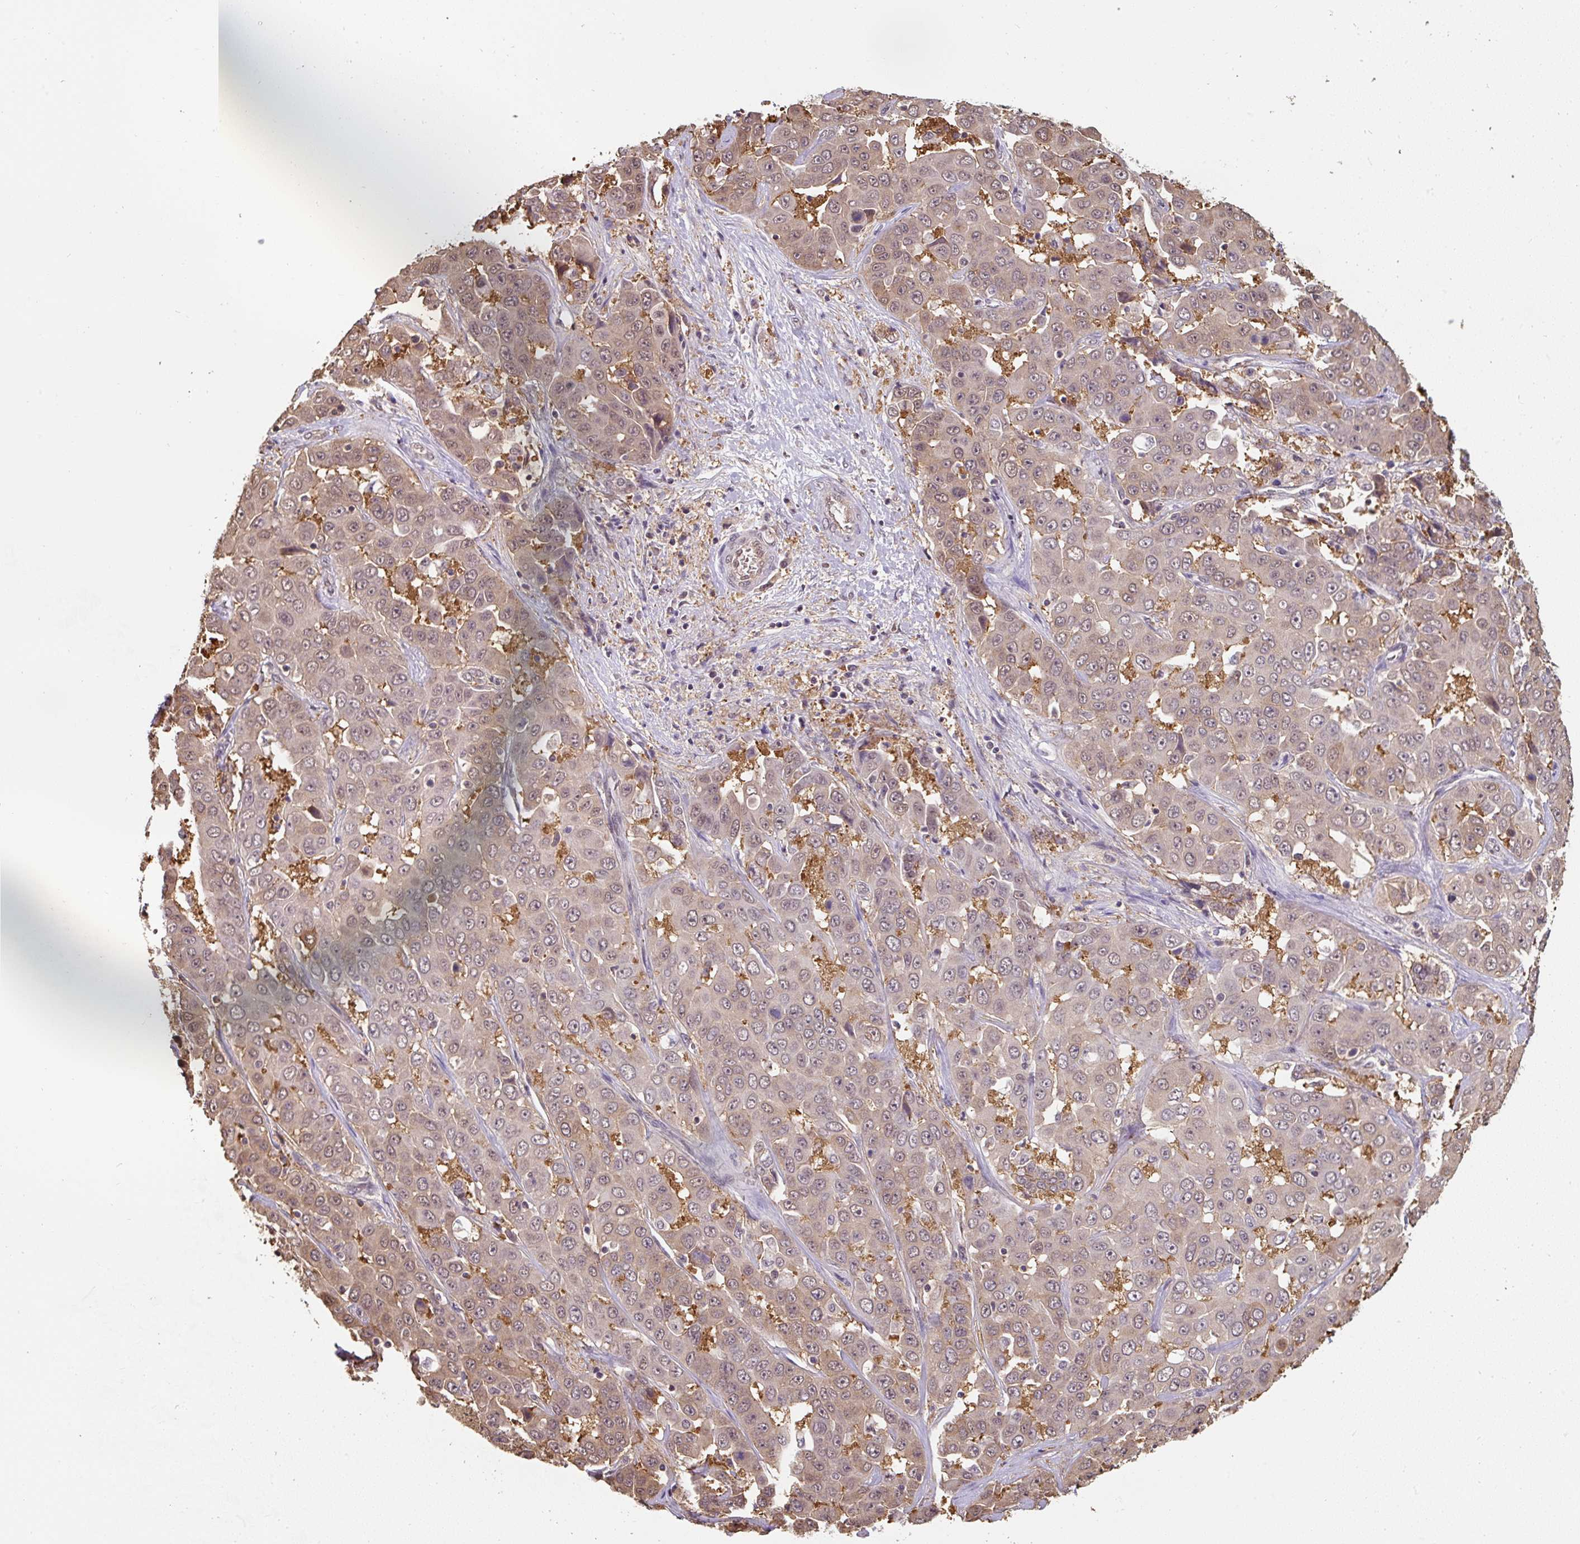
{"staining": {"intensity": "negative", "quantity": "none", "location": "none"}, "tissue": "liver cancer", "cell_type": "Tumor cells", "image_type": "cancer", "snomed": [{"axis": "morphology", "description": "Cholangiocarcinoma"}, {"axis": "topography", "description": "Liver"}], "caption": "Micrograph shows no significant protein expression in tumor cells of liver cancer (cholangiocarcinoma).", "gene": "ST13", "patient": {"sex": "female", "age": 52}}